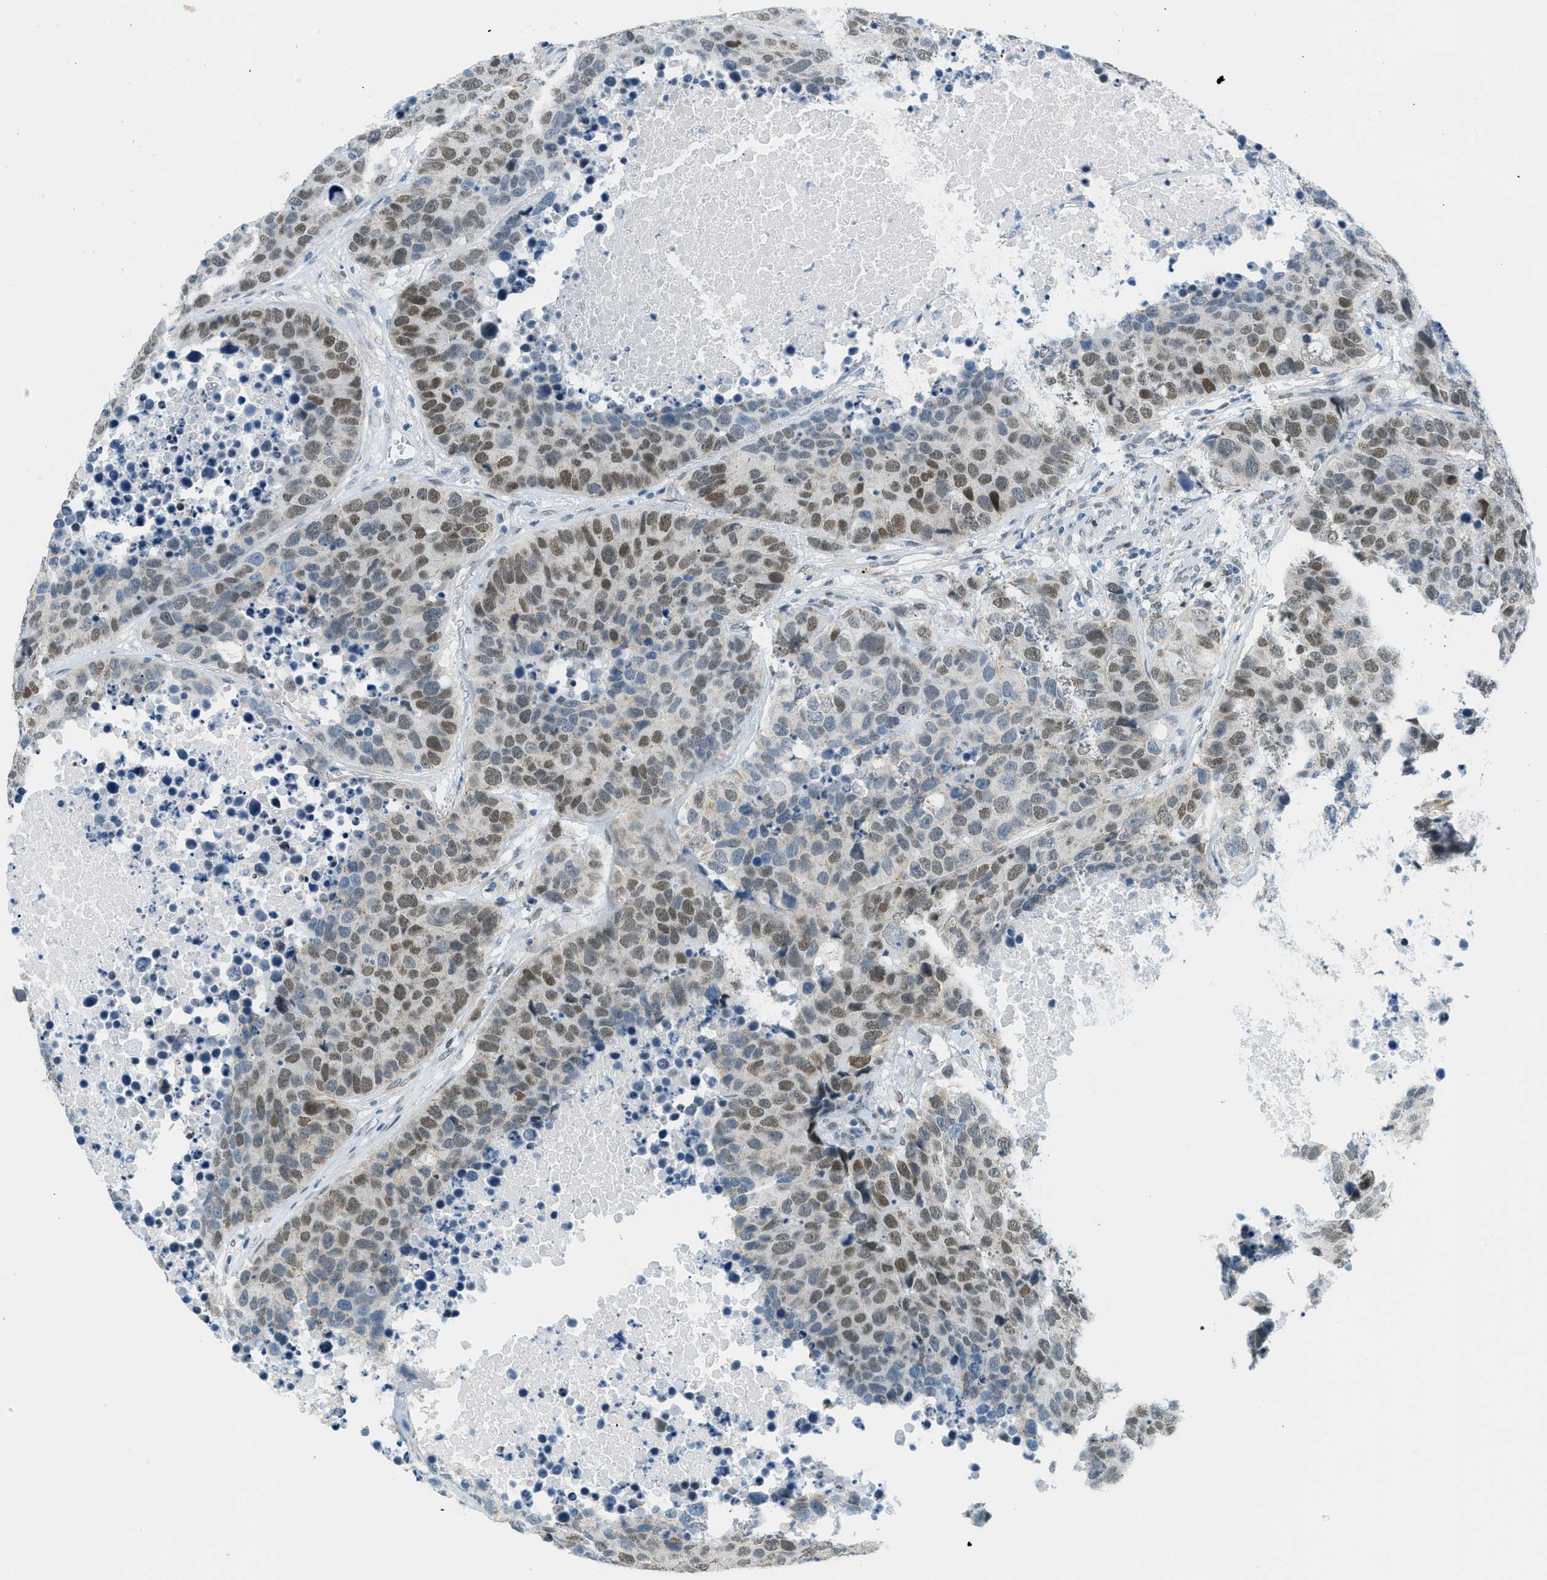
{"staining": {"intensity": "moderate", "quantity": "25%-75%", "location": "nuclear"}, "tissue": "carcinoid", "cell_type": "Tumor cells", "image_type": "cancer", "snomed": [{"axis": "morphology", "description": "Carcinoid, malignant, NOS"}, {"axis": "topography", "description": "Lung"}], "caption": "DAB (3,3'-diaminobenzidine) immunohistochemical staining of carcinoid exhibits moderate nuclear protein expression in about 25%-75% of tumor cells.", "gene": "TCF3", "patient": {"sex": "male", "age": 60}}